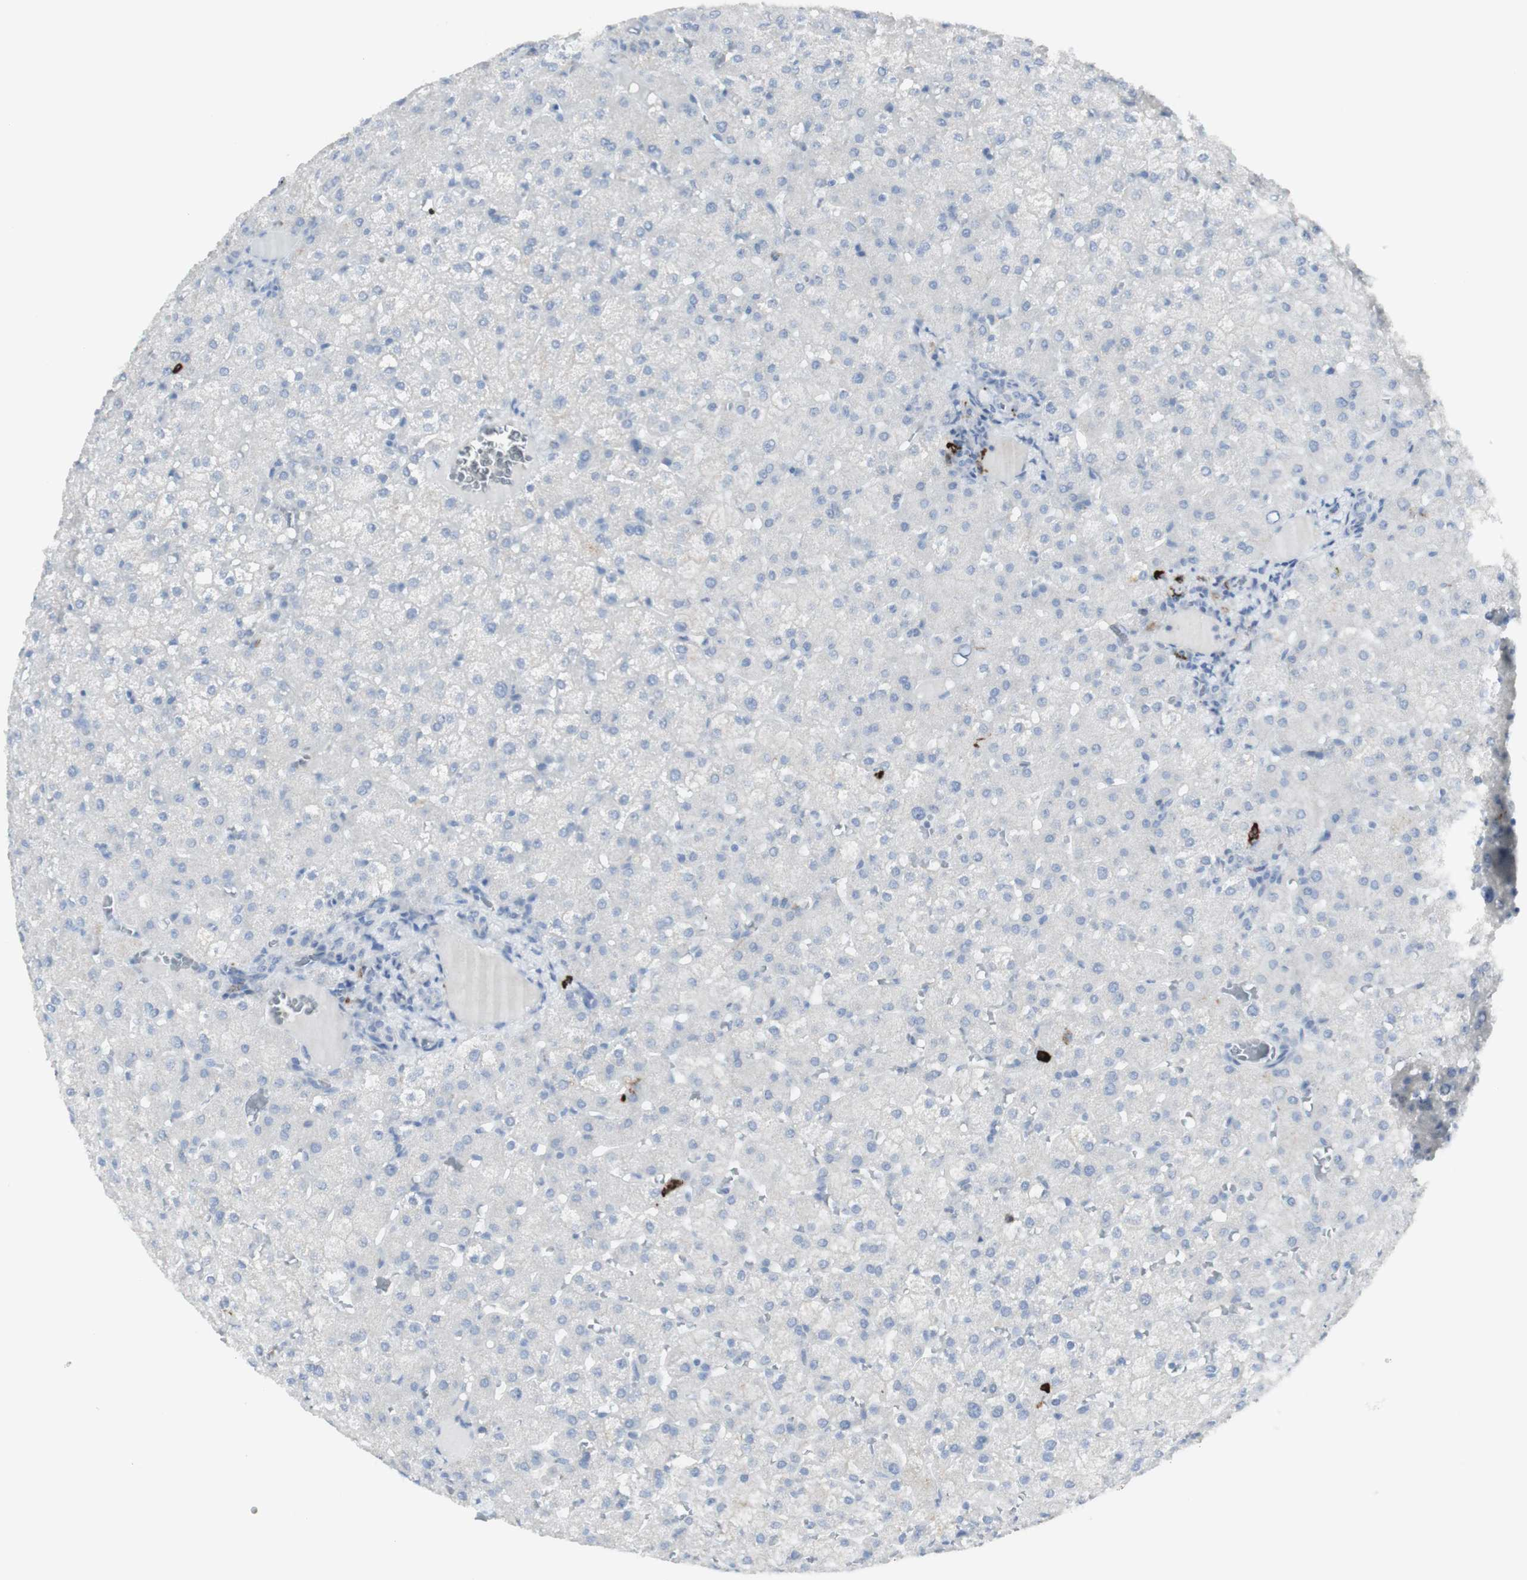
{"staining": {"intensity": "negative", "quantity": "none", "location": "none"}, "tissue": "liver", "cell_type": "Cholangiocytes", "image_type": "normal", "snomed": [{"axis": "morphology", "description": "Normal tissue, NOS"}, {"axis": "topography", "description": "Liver"}], "caption": "IHC of normal liver exhibits no positivity in cholangiocytes. (Brightfield microscopy of DAB immunohistochemistry (IHC) at high magnification).", "gene": "CD207", "patient": {"sex": "female", "age": 32}}